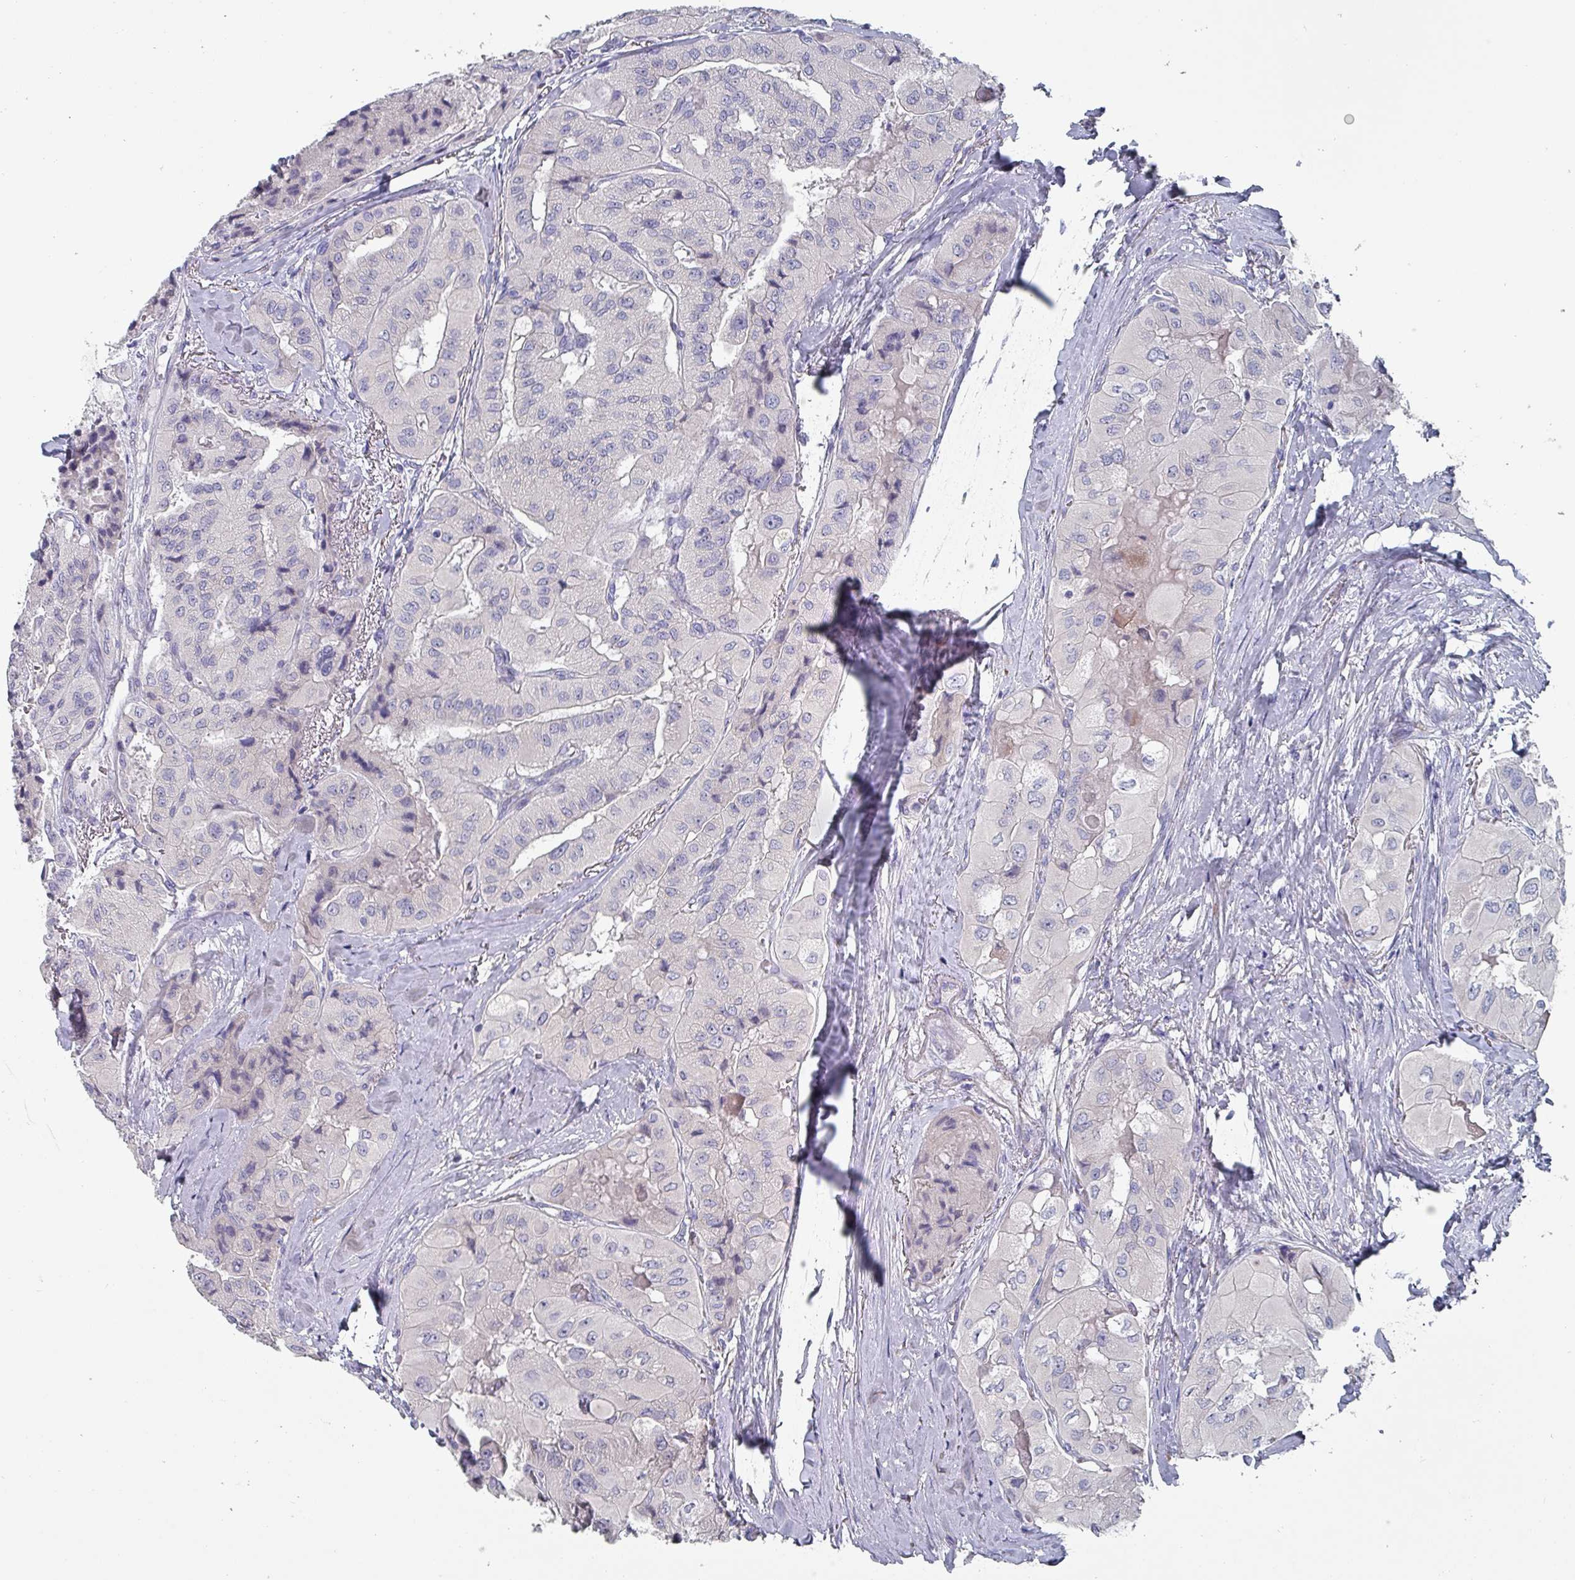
{"staining": {"intensity": "negative", "quantity": "none", "location": "none"}, "tissue": "thyroid cancer", "cell_type": "Tumor cells", "image_type": "cancer", "snomed": [{"axis": "morphology", "description": "Normal tissue, NOS"}, {"axis": "morphology", "description": "Papillary adenocarcinoma, NOS"}, {"axis": "topography", "description": "Thyroid gland"}], "caption": "This is a histopathology image of immunohistochemistry (IHC) staining of papillary adenocarcinoma (thyroid), which shows no positivity in tumor cells.", "gene": "DRD5", "patient": {"sex": "female", "age": 59}}